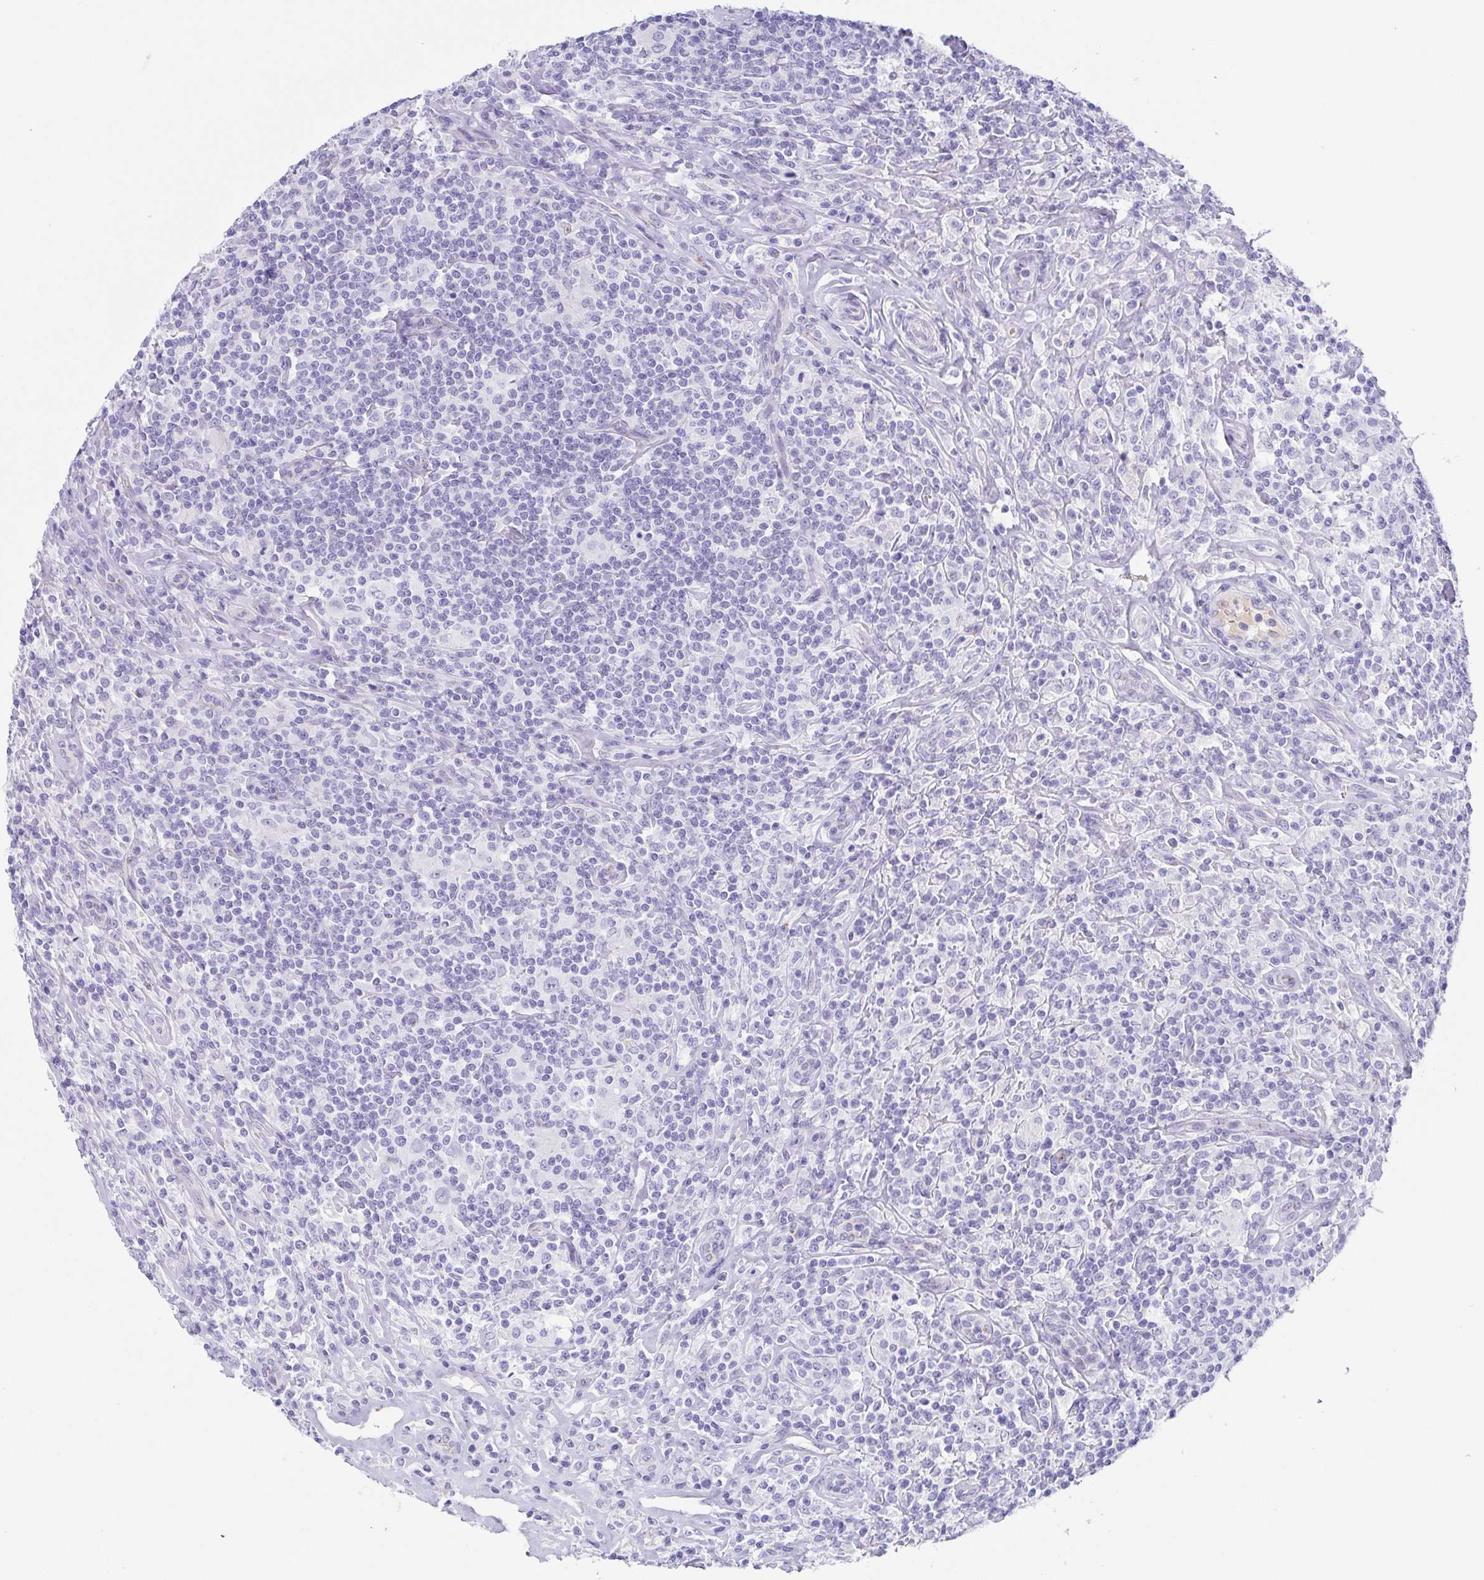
{"staining": {"intensity": "negative", "quantity": "none", "location": "none"}, "tissue": "lymphoma", "cell_type": "Tumor cells", "image_type": "cancer", "snomed": [{"axis": "morphology", "description": "Hodgkin's disease, NOS"}, {"axis": "morphology", "description": "Hodgkin's lymphoma, nodular sclerosis"}, {"axis": "topography", "description": "Lymph node"}], "caption": "High magnification brightfield microscopy of lymphoma stained with DAB (3,3'-diaminobenzidine) (brown) and counterstained with hematoxylin (blue): tumor cells show no significant positivity. (DAB immunohistochemistry (IHC) visualized using brightfield microscopy, high magnification).", "gene": "LDLRAD1", "patient": {"sex": "female", "age": 10}}